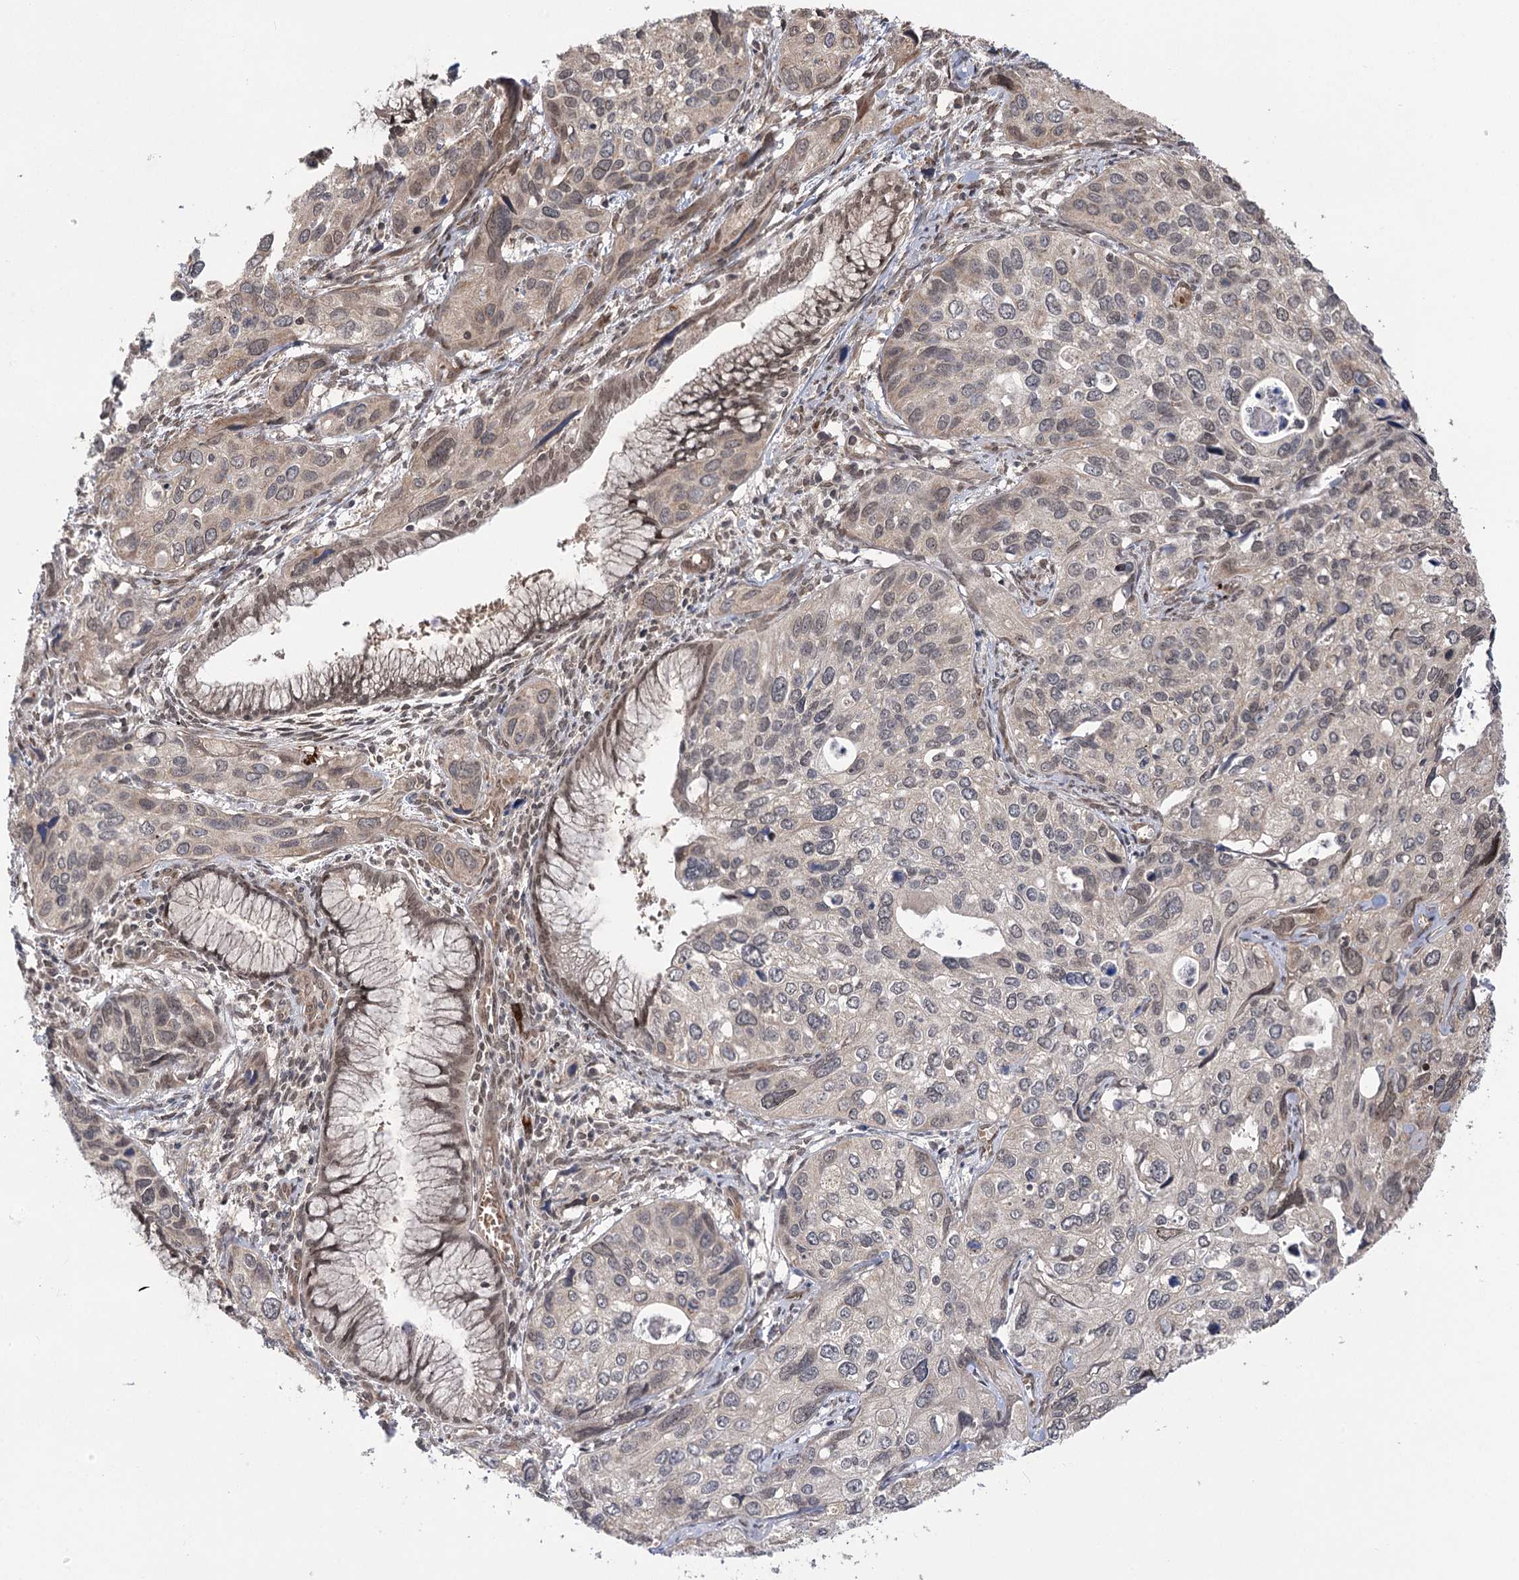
{"staining": {"intensity": "weak", "quantity": "<25%", "location": "nuclear"}, "tissue": "cervical cancer", "cell_type": "Tumor cells", "image_type": "cancer", "snomed": [{"axis": "morphology", "description": "Squamous cell carcinoma, NOS"}, {"axis": "topography", "description": "Cervix"}], "caption": "An immunohistochemistry (IHC) histopathology image of cervical squamous cell carcinoma is shown. There is no staining in tumor cells of cervical squamous cell carcinoma. The staining was performed using DAB (3,3'-diaminobenzidine) to visualize the protein expression in brown, while the nuclei were stained in blue with hematoxylin (Magnification: 20x).", "gene": "TENM2", "patient": {"sex": "female", "age": 55}}